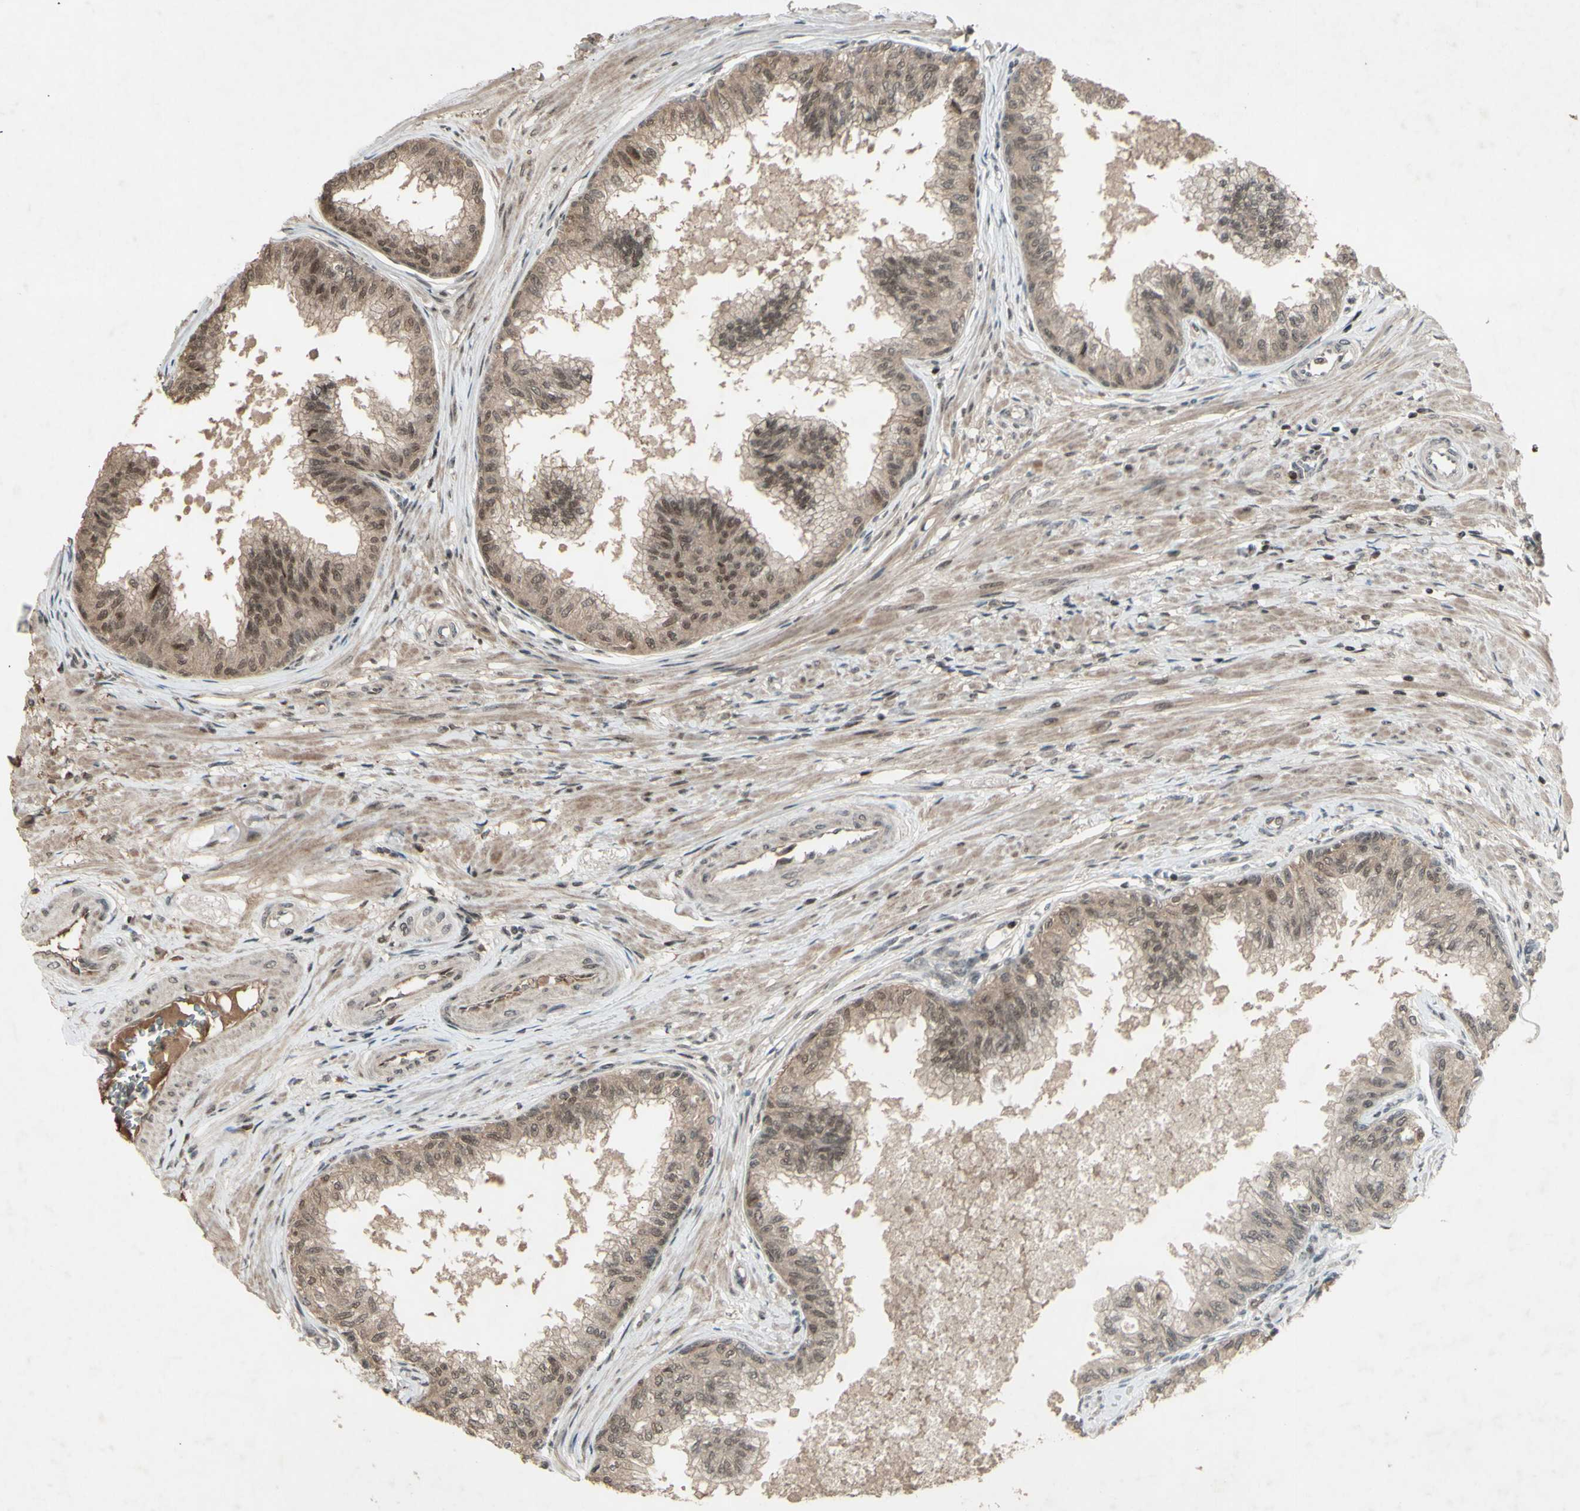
{"staining": {"intensity": "moderate", "quantity": "25%-75%", "location": "none"}, "tissue": "prostate", "cell_type": "Glandular cells", "image_type": "normal", "snomed": [{"axis": "morphology", "description": "Normal tissue, NOS"}, {"axis": "topography", "description": "Prostate"}, {"axis": "topography", "description": "Seminal veicle"}], "caption": "This micrograph shows immunohistochemistry (IHC) staining of normal prostate, with medium moderate None expression in about 25%-75% of glandular cells.", "gene": "SNW1", "patient": {"sex": "male", "age": 60}}